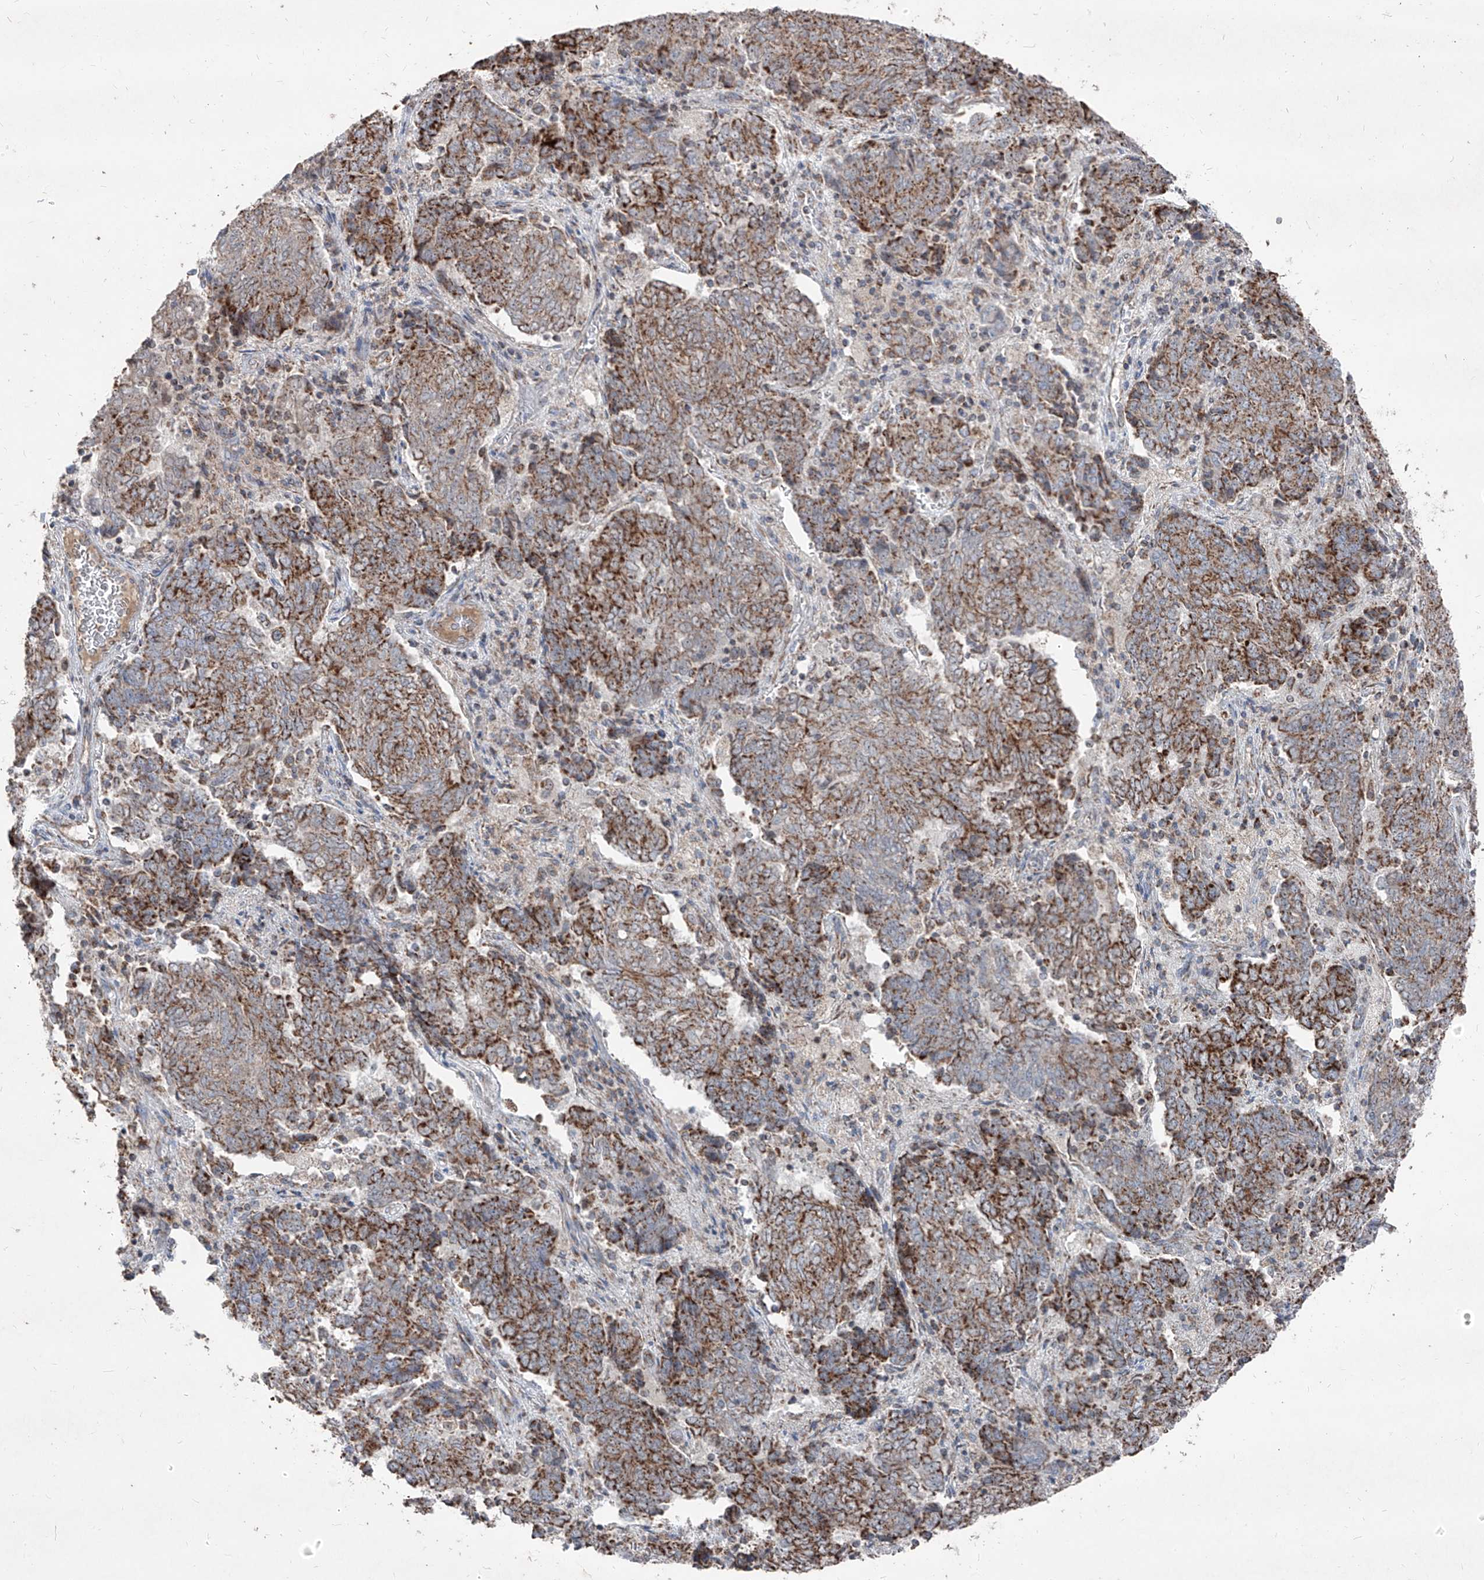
{"staining": {"intensity": "moderate", "quantity": ">75%", "location": "cytoplasmic/membranous"}, "tissue": "endometrial cancer", "cell_type": "Tumor cells", "image_type": "cancer", "snomed": [{"axis": "morphology", "description": "Adenocarcinoma, NOS"}, {"axis": "topography", "description": "Endometrium"}], "caption": "An image showing moderate cytoplasmic/membranous positivity in about >75% of tumor cells in endometrial adenocarcinoma, as visualized by brown immunohistochemical staining.", "gene": "NDUFB3", "patient": {"sex": "female", "age": 80}}